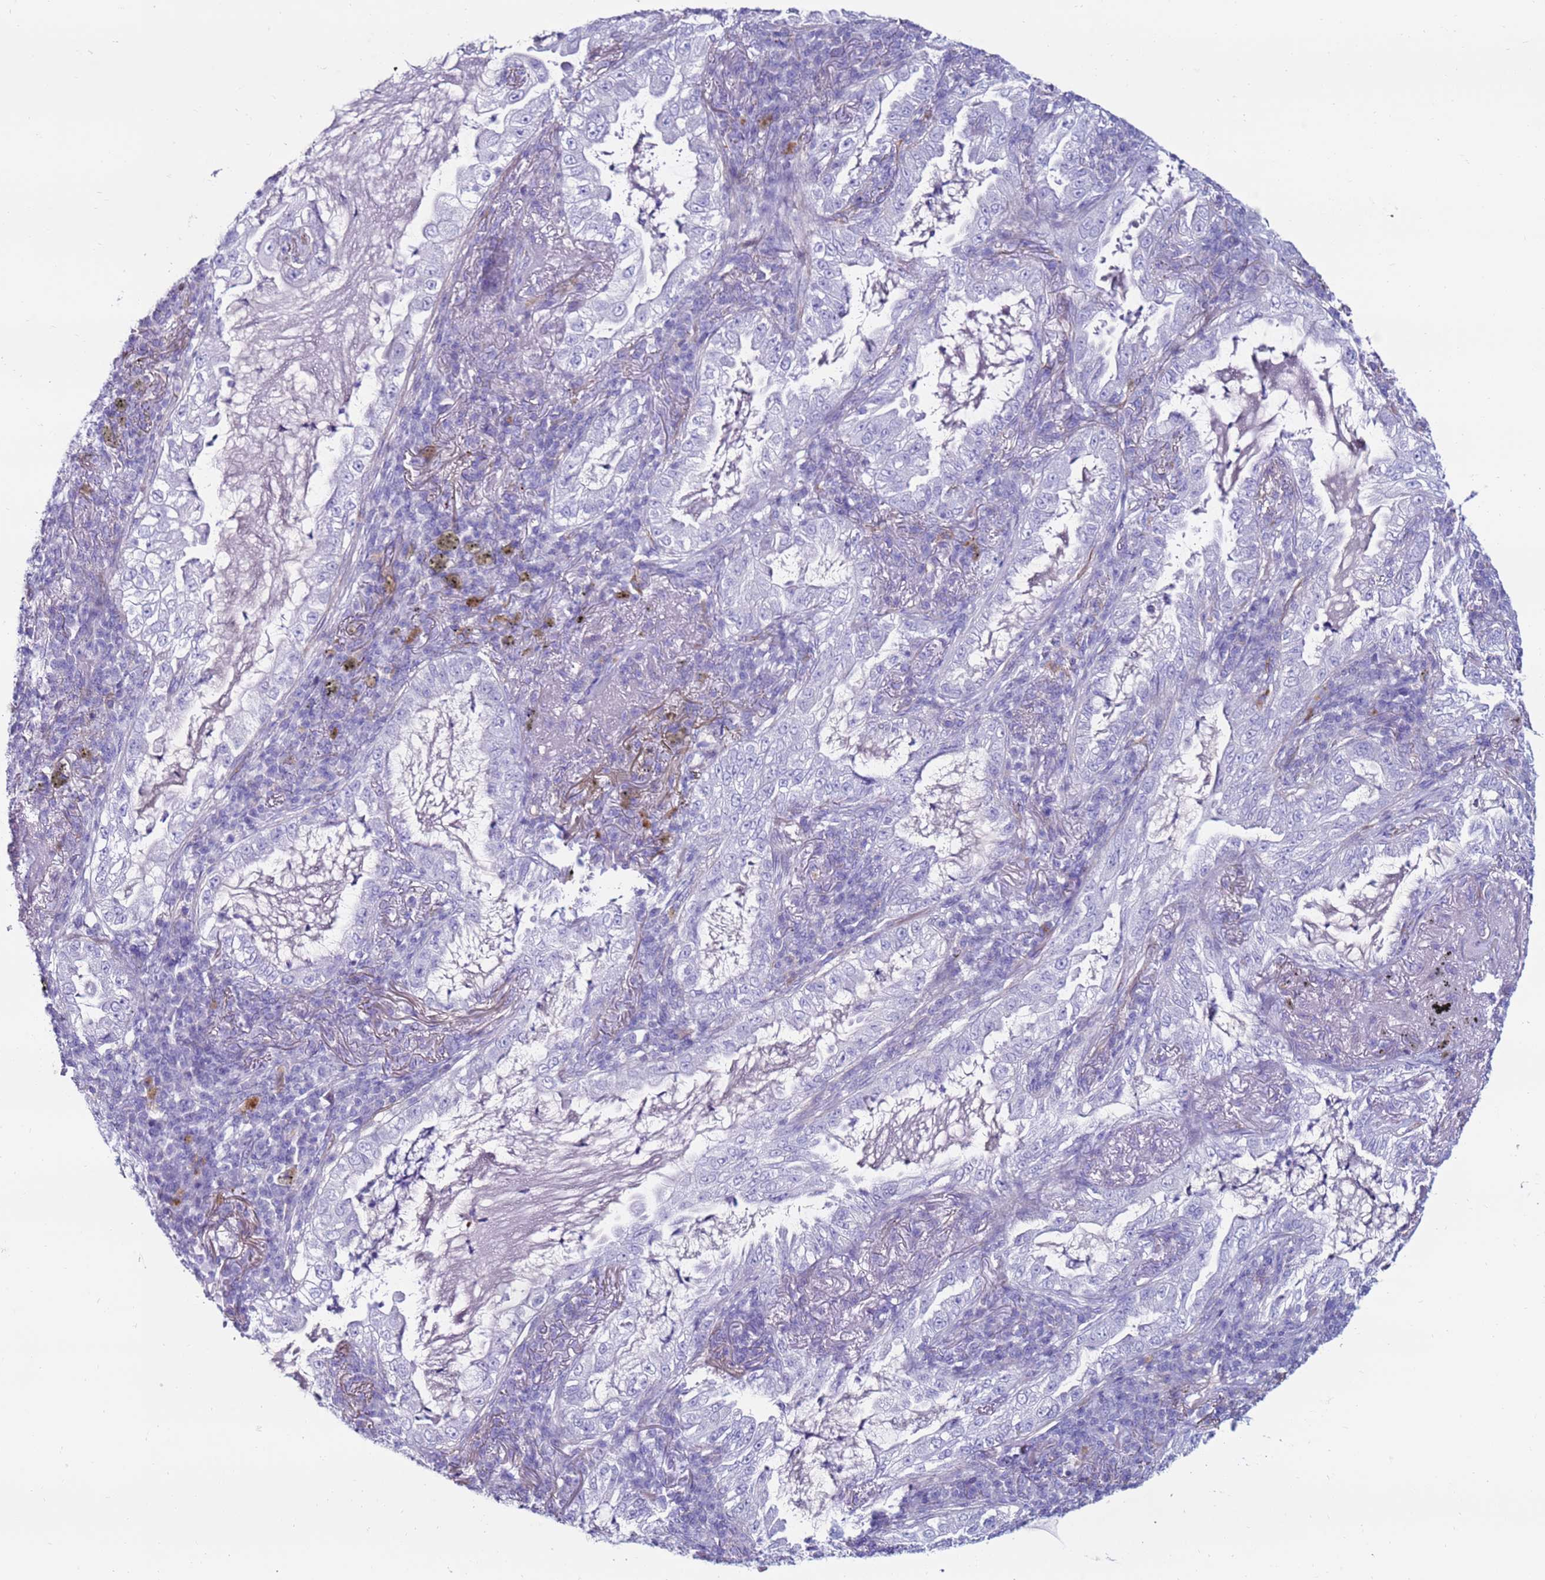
{"staining": {"intensity": "negative", "quantity": "none", "location": "none"}, "tissue": "lung cancer", "cell_type": "Tumor cells", "image_type": "cancer", "snomed": [{"axis": "morphology", "description": "Adenocarcinoma, NOS"}, {"axis": "topography", "description": "Lung"}], "caption": "Human lung cancer stained for a protein using immunohistochemistry exhibits no positivity in tumor cells.", "gene": "CLEC4M", "patient": {"sex": "female", "age": 73}}